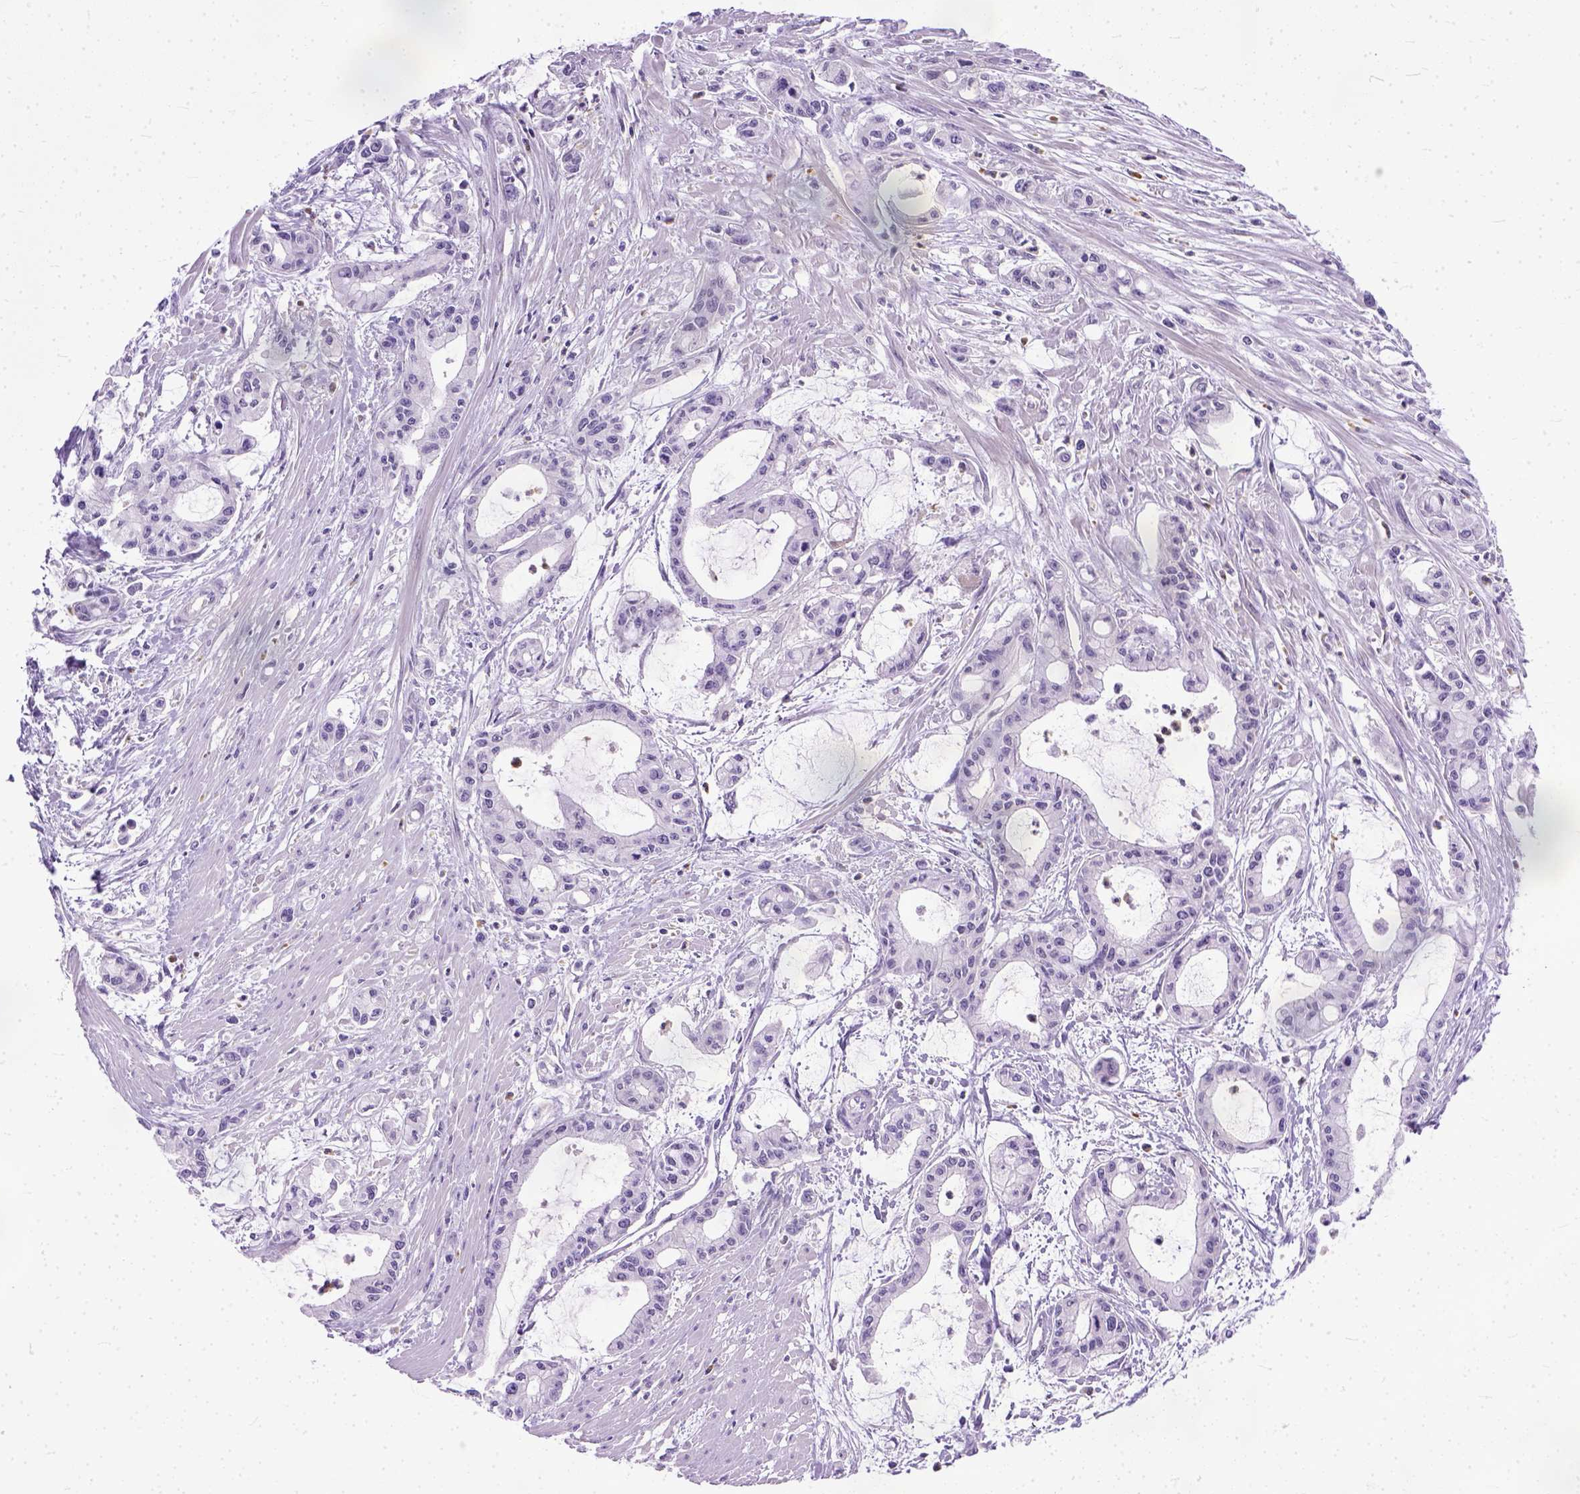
{"staining": {"intensity": "negative", "quantity": "none", "location": "none"}, "tissue": "pancreatic cancer", "cell_type": "Tumor cells", "image_type": "cancer", "snomed": [{"axis": "morphology", "description": "Adenocarcinoma, NOS"}, {"axis": "topography", "description": "Pancreas"}], "caption": "DAB immunohistochemical staining of pancreatic cancer (adenocarcinoma) shows no significant positivity in tumor cells.", "gene": "TCEAL7", "patient": {"sex": "male", "age": 48}}